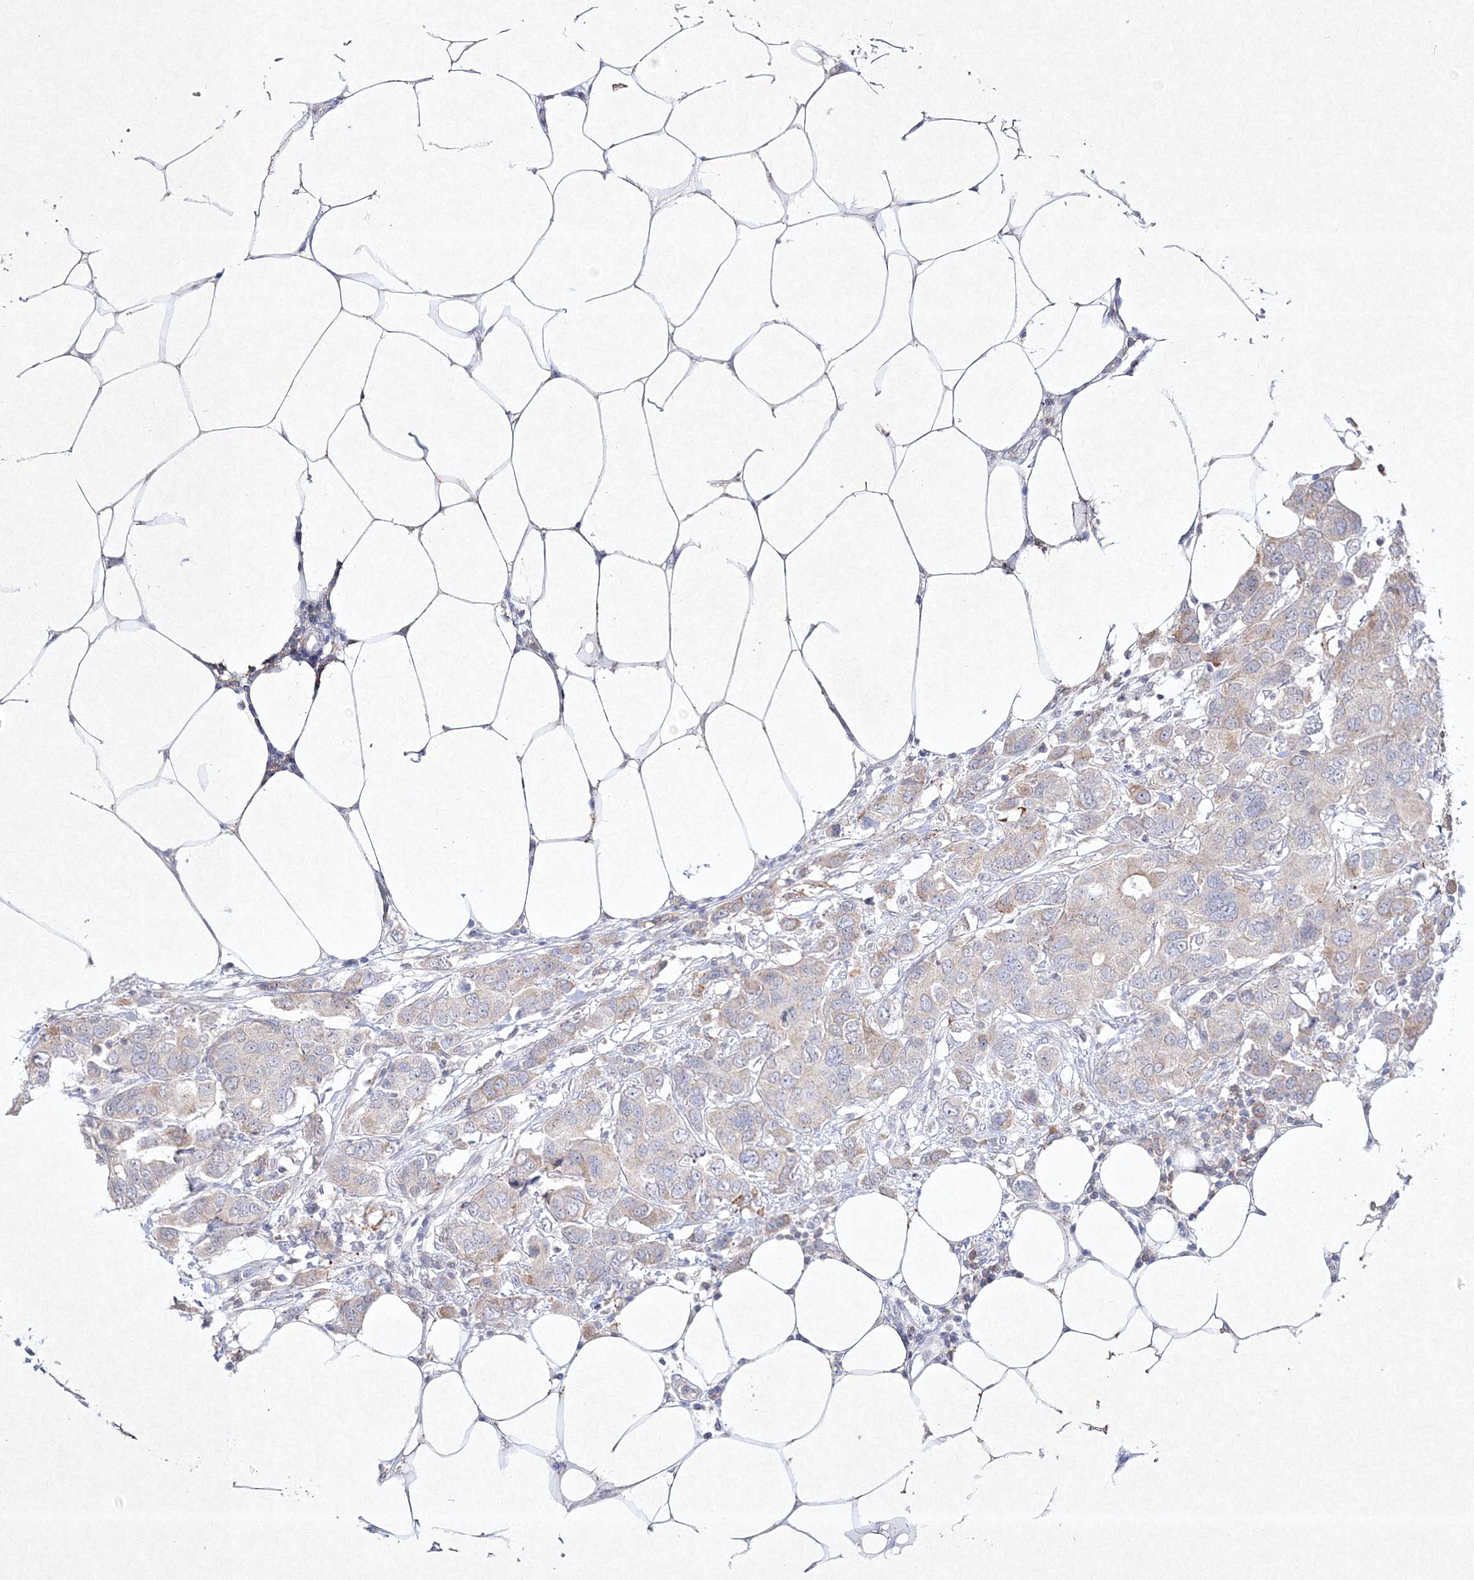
{"staining": {"intensity": "weak", "quantity": "<25%", "location": "cytoplasmic/membranous"}, "tissue": "breast cancer", "cell_type": "Tumor cells", "image_type": "cancer", "snomed": [{"axis": "morphology", "description": "Duct carcinoma"}, {"axis": "topography", "description": "Breast"}], "caption": "Immunohistochemistry image of breast cancer (invasive ductal carcinoma) stained for a protein (brown), which displays no expression in tumor cells.", "gene": "HCST", "patient": {"sex": "female", "age": 50}}